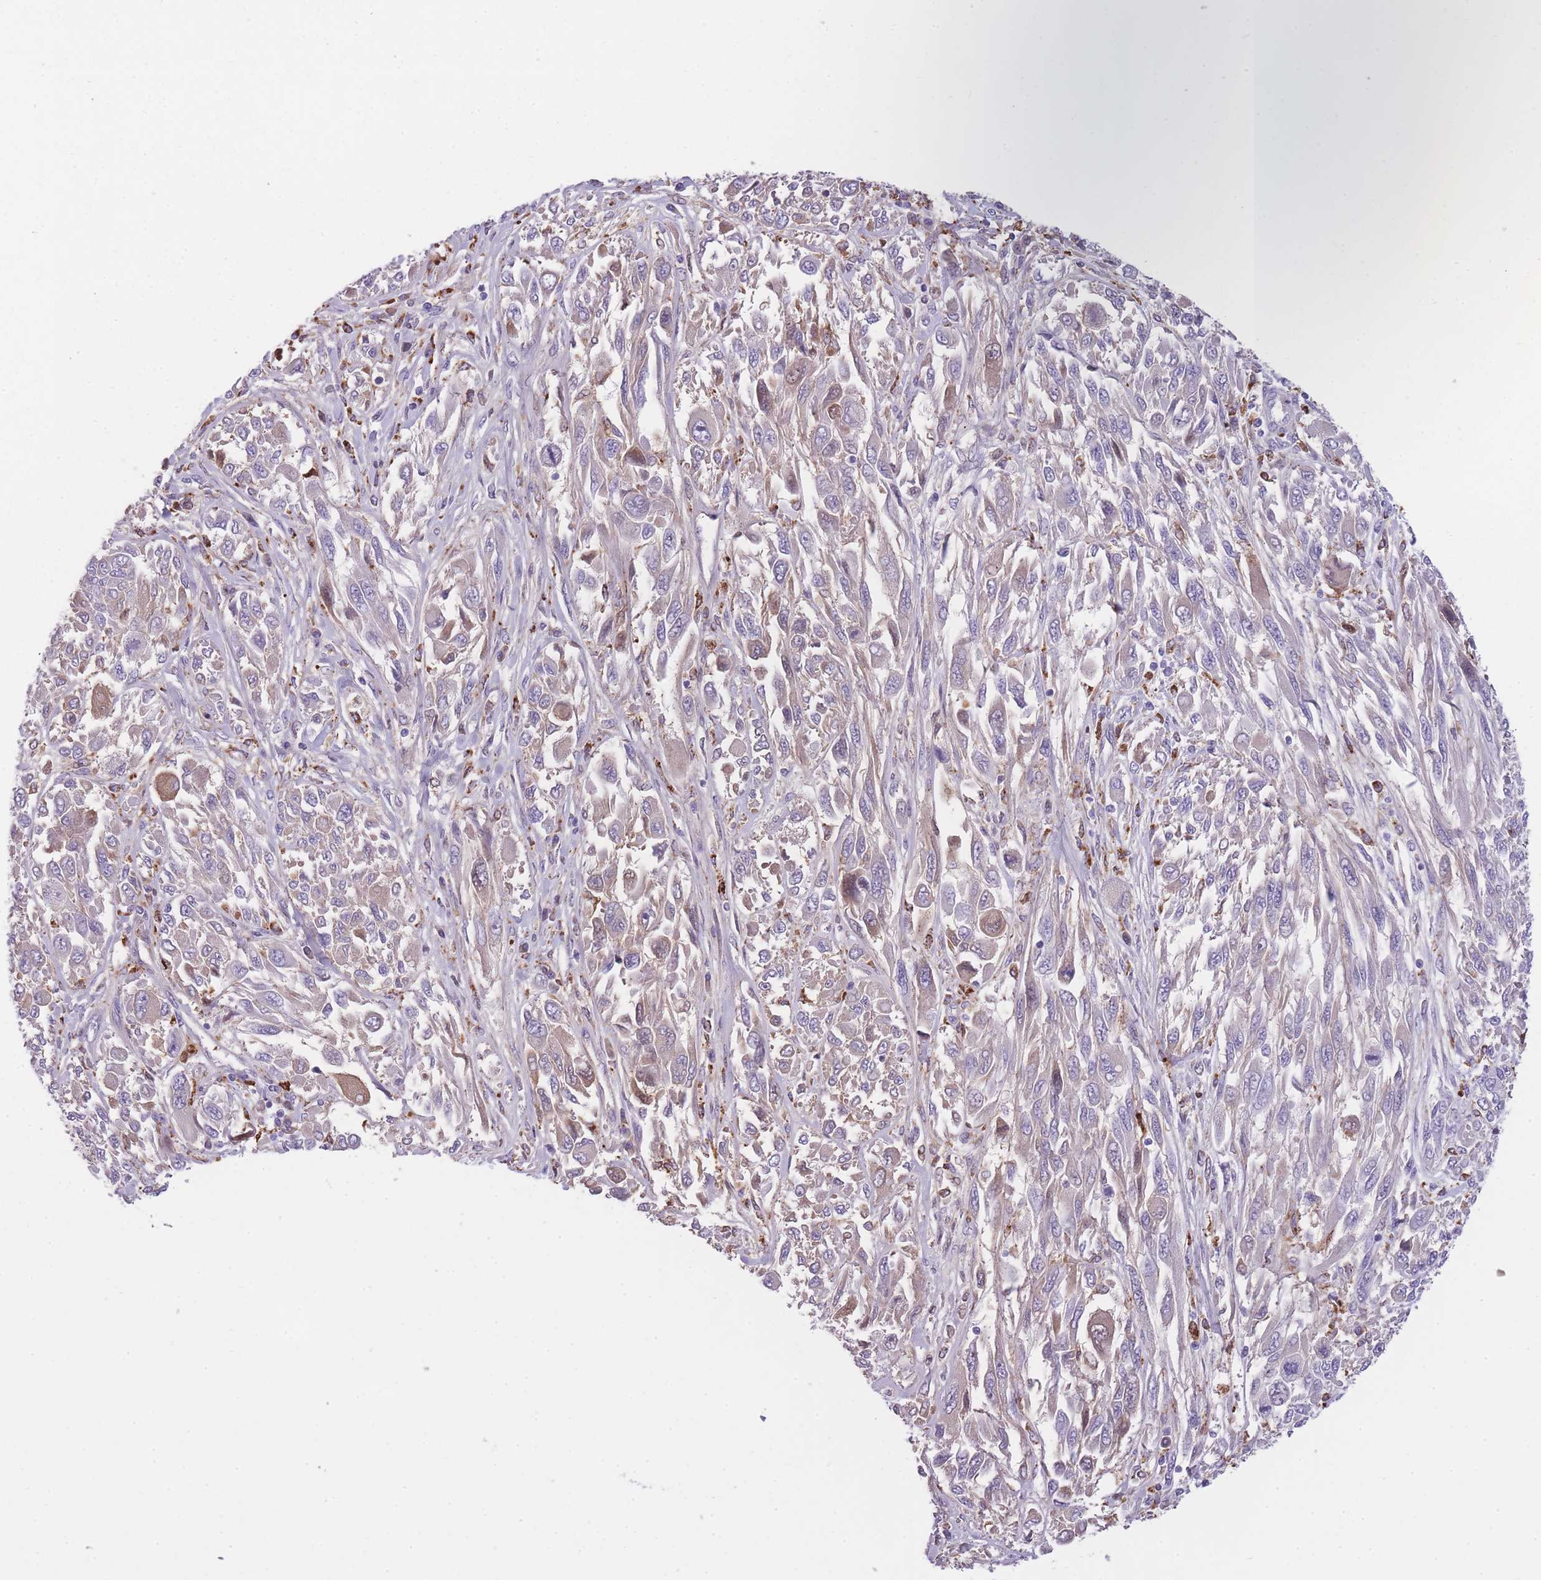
{"staining": {"intensity": "weak", "quantity": "25%-75%", "location": "cytoplasmic/membranous"}, "tissue": "melanoma", "cell_type": "Tumor cells", "image_type": "cancer", "snomed": [{"axis": "morphology", "description": "Malignant melanoma, NOS"}, {"axis": "topography", "description": "Skin"}], "caption": "Immunohistochemistry (IHC) image of neoplastic tissue: melanoma stained using immunohistochemistry (IHC) displays low levels of weak protein expression localized specifically in the cytoplasmic/membranous of tumor cells, appearing as a cytoplasmic/membranous brown color.", "gene": "GNAT1", "patient": {"sex": "female", "age": 91}}